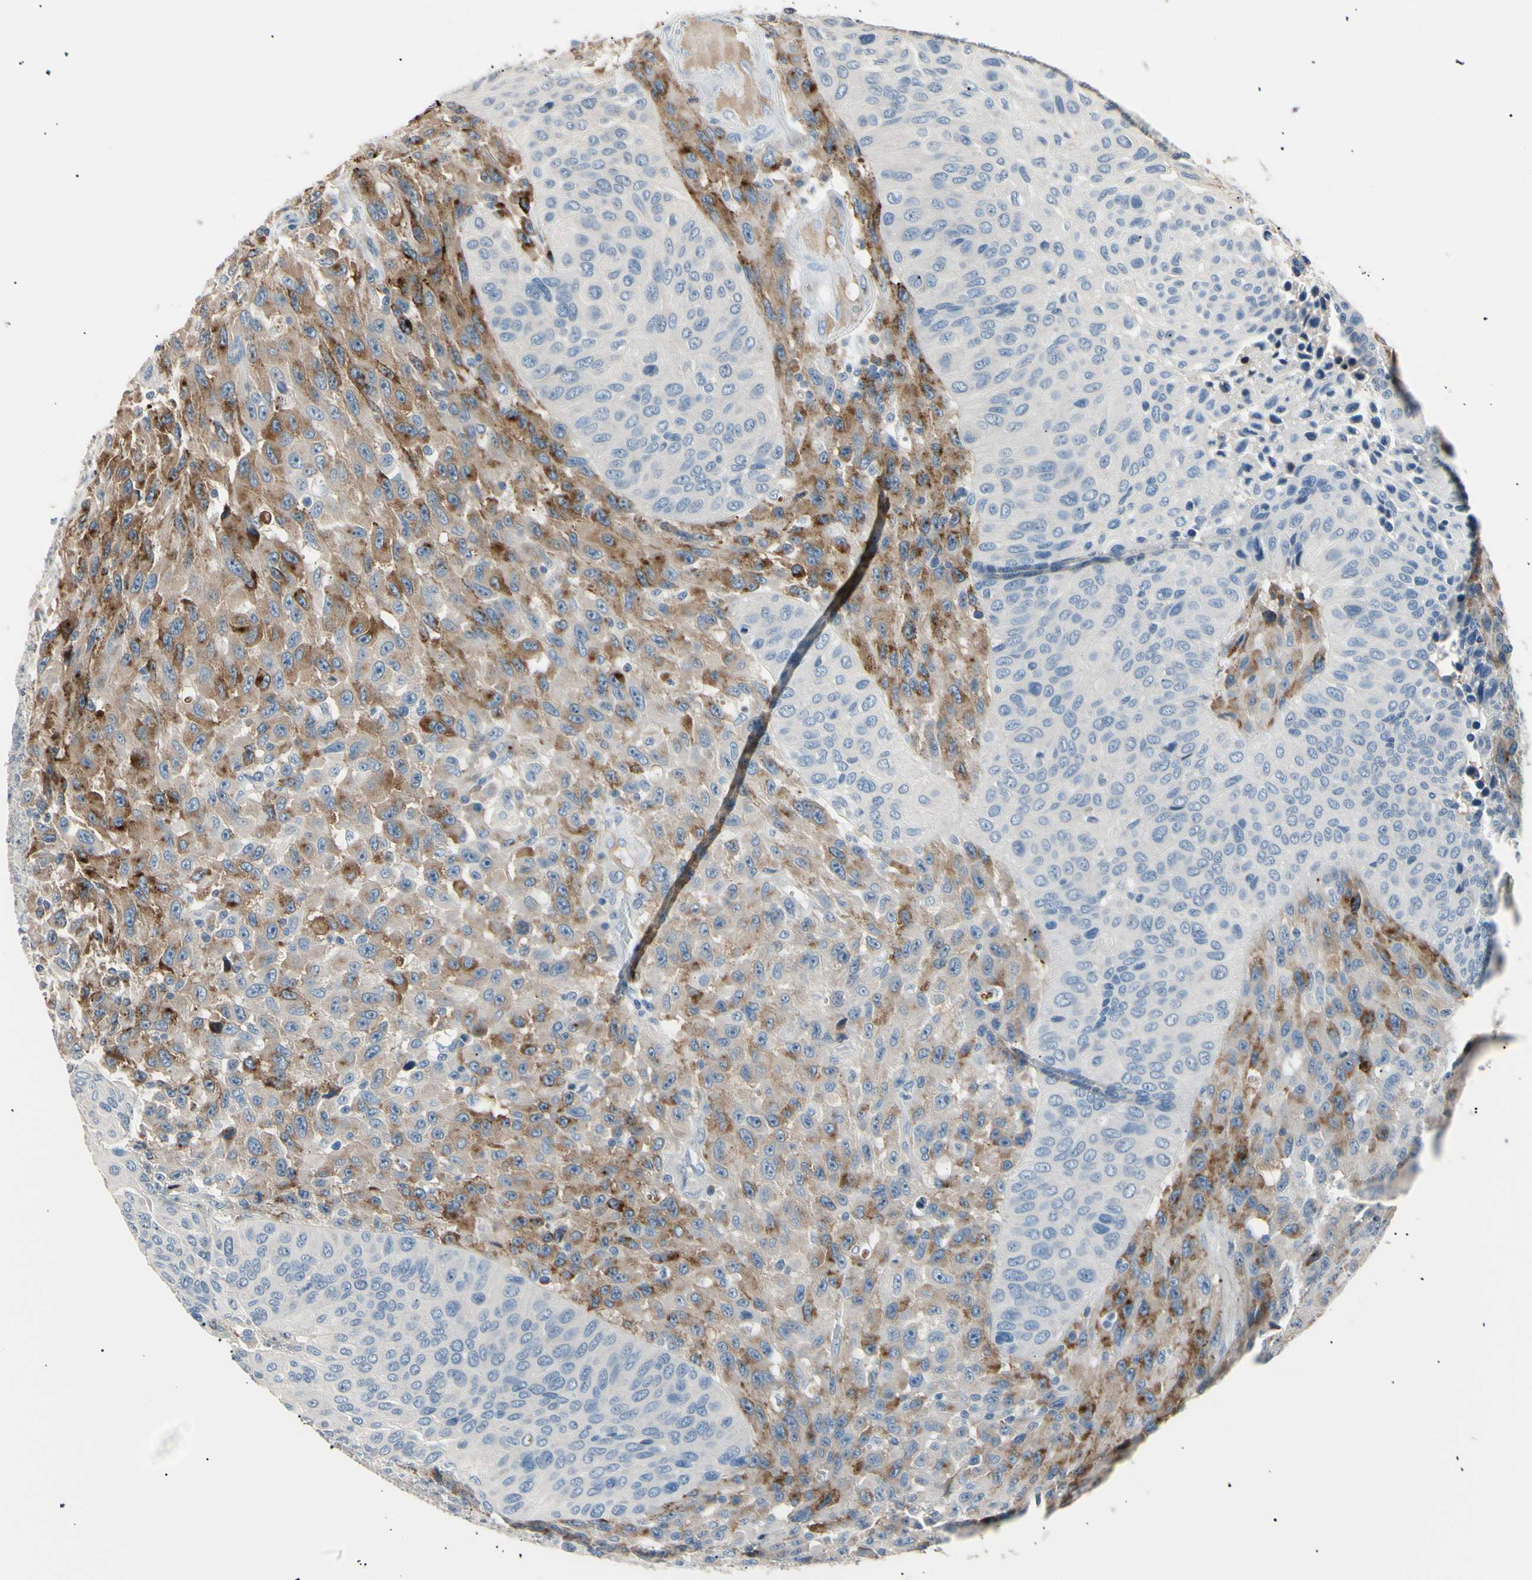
{"staining": {"intensity": "moderate", "quantity": "25%-75%", "location": "cytoplasmic/membranous"}, "tissue": "urothelial cancer", "cell_type": "Tumor cells", "image_type": "cancer", "snomed": [{"axis": "morphology", "description": "Urothelial carcinoma, High grade"}, {"axis": "topography", "description": "Urinary bladder"}], "caption": "Moderate cytoplasmic/membranous expression for a protein is identified in approximately 25%-75% of tumor cells of urothelial cancer using immunohistochemistry (IHC).", "gene": "LDLR", "patient": {"sex": "male", "age": 66}}